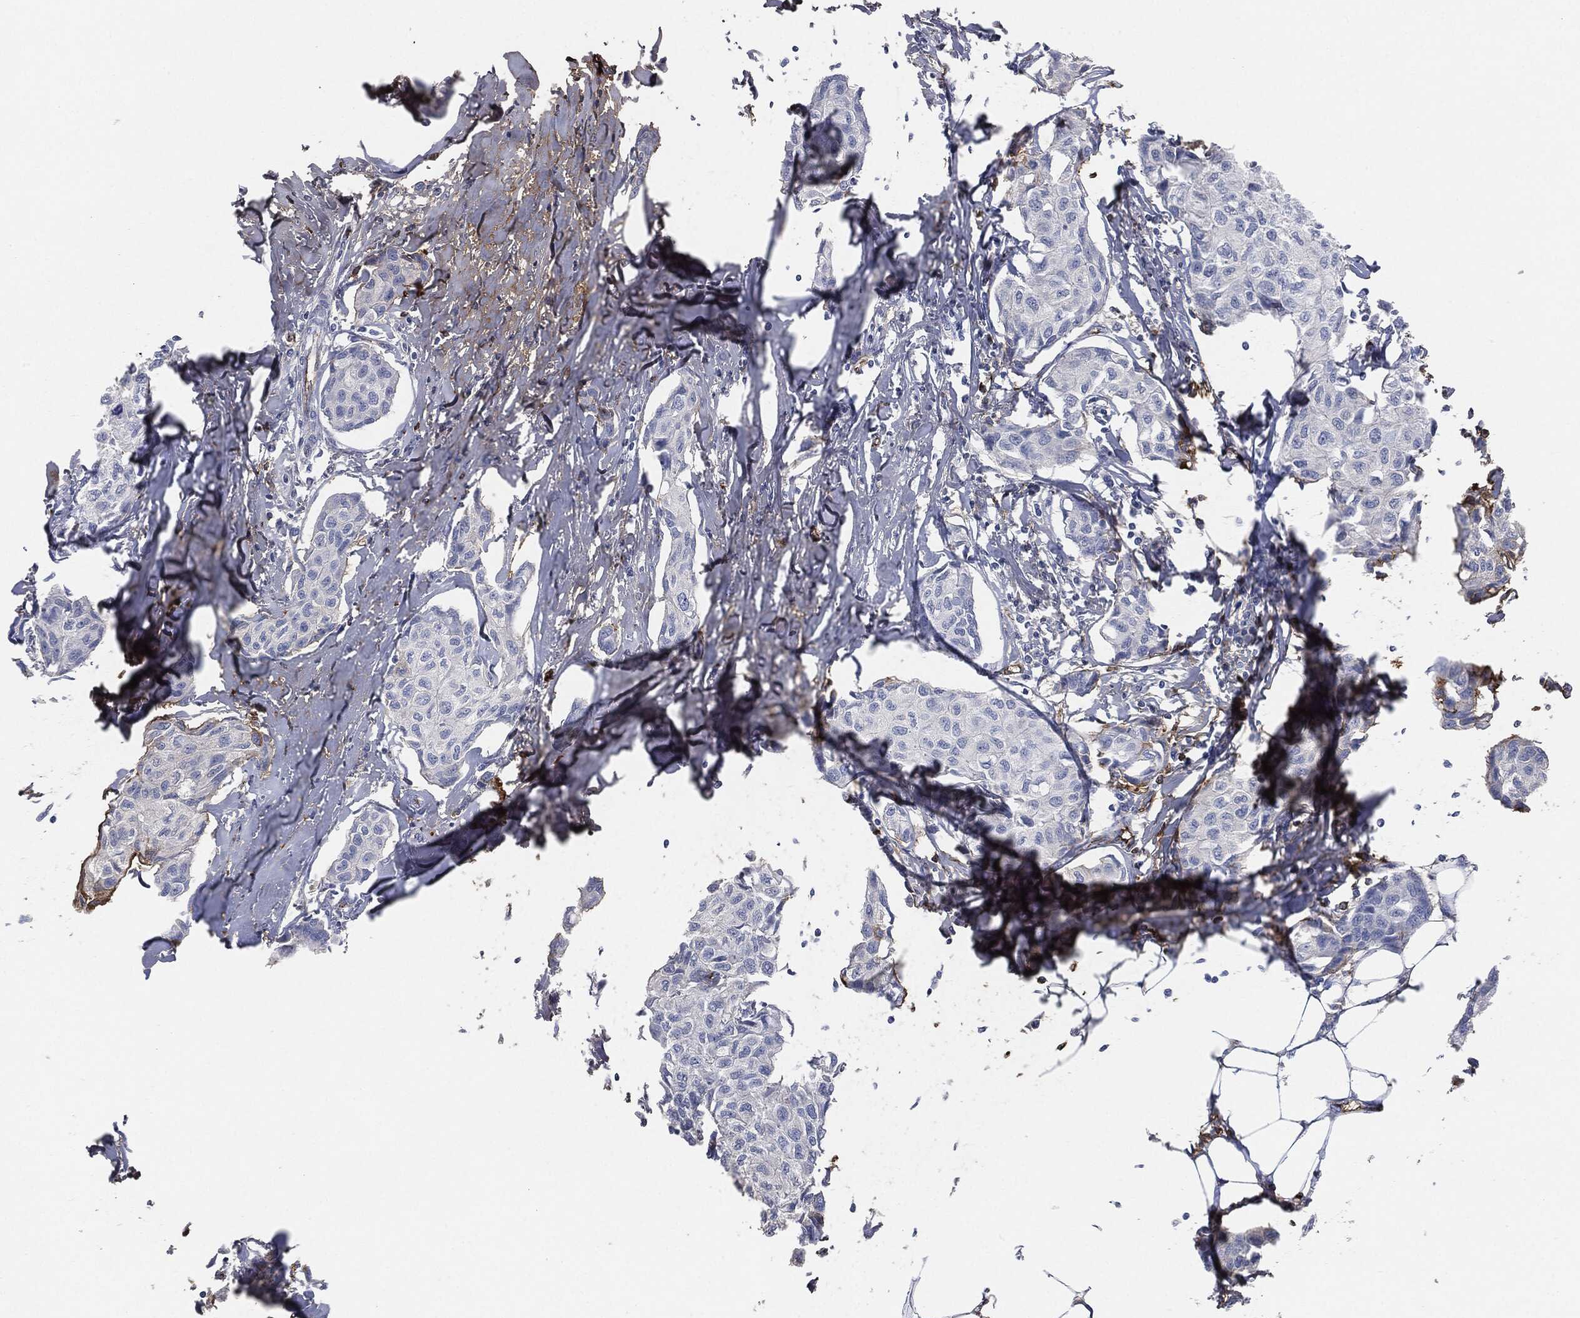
{"staining": {"intensity": "negative", "quantity": "none", "location": "none"}, "tissue": "breast cancer", "cell_type": "Tumor cells", "image_type": "cancer", "snomed": [{"axis": "morphology", "description": "Duct carcinoma"}, {"axis": "topography", "description": "Breast"}], "caption": "DAB (3,3'-diaminobenzidine) immunohistochemical staining of human breast cancer exhibits no significant expression in tumor cells. (DAB (3,3'-diaminobenzidine) immunohistochemistry (IHC), high magnification).", "gene": "APOB", "patient": {"sex": "female", "age": 80}}